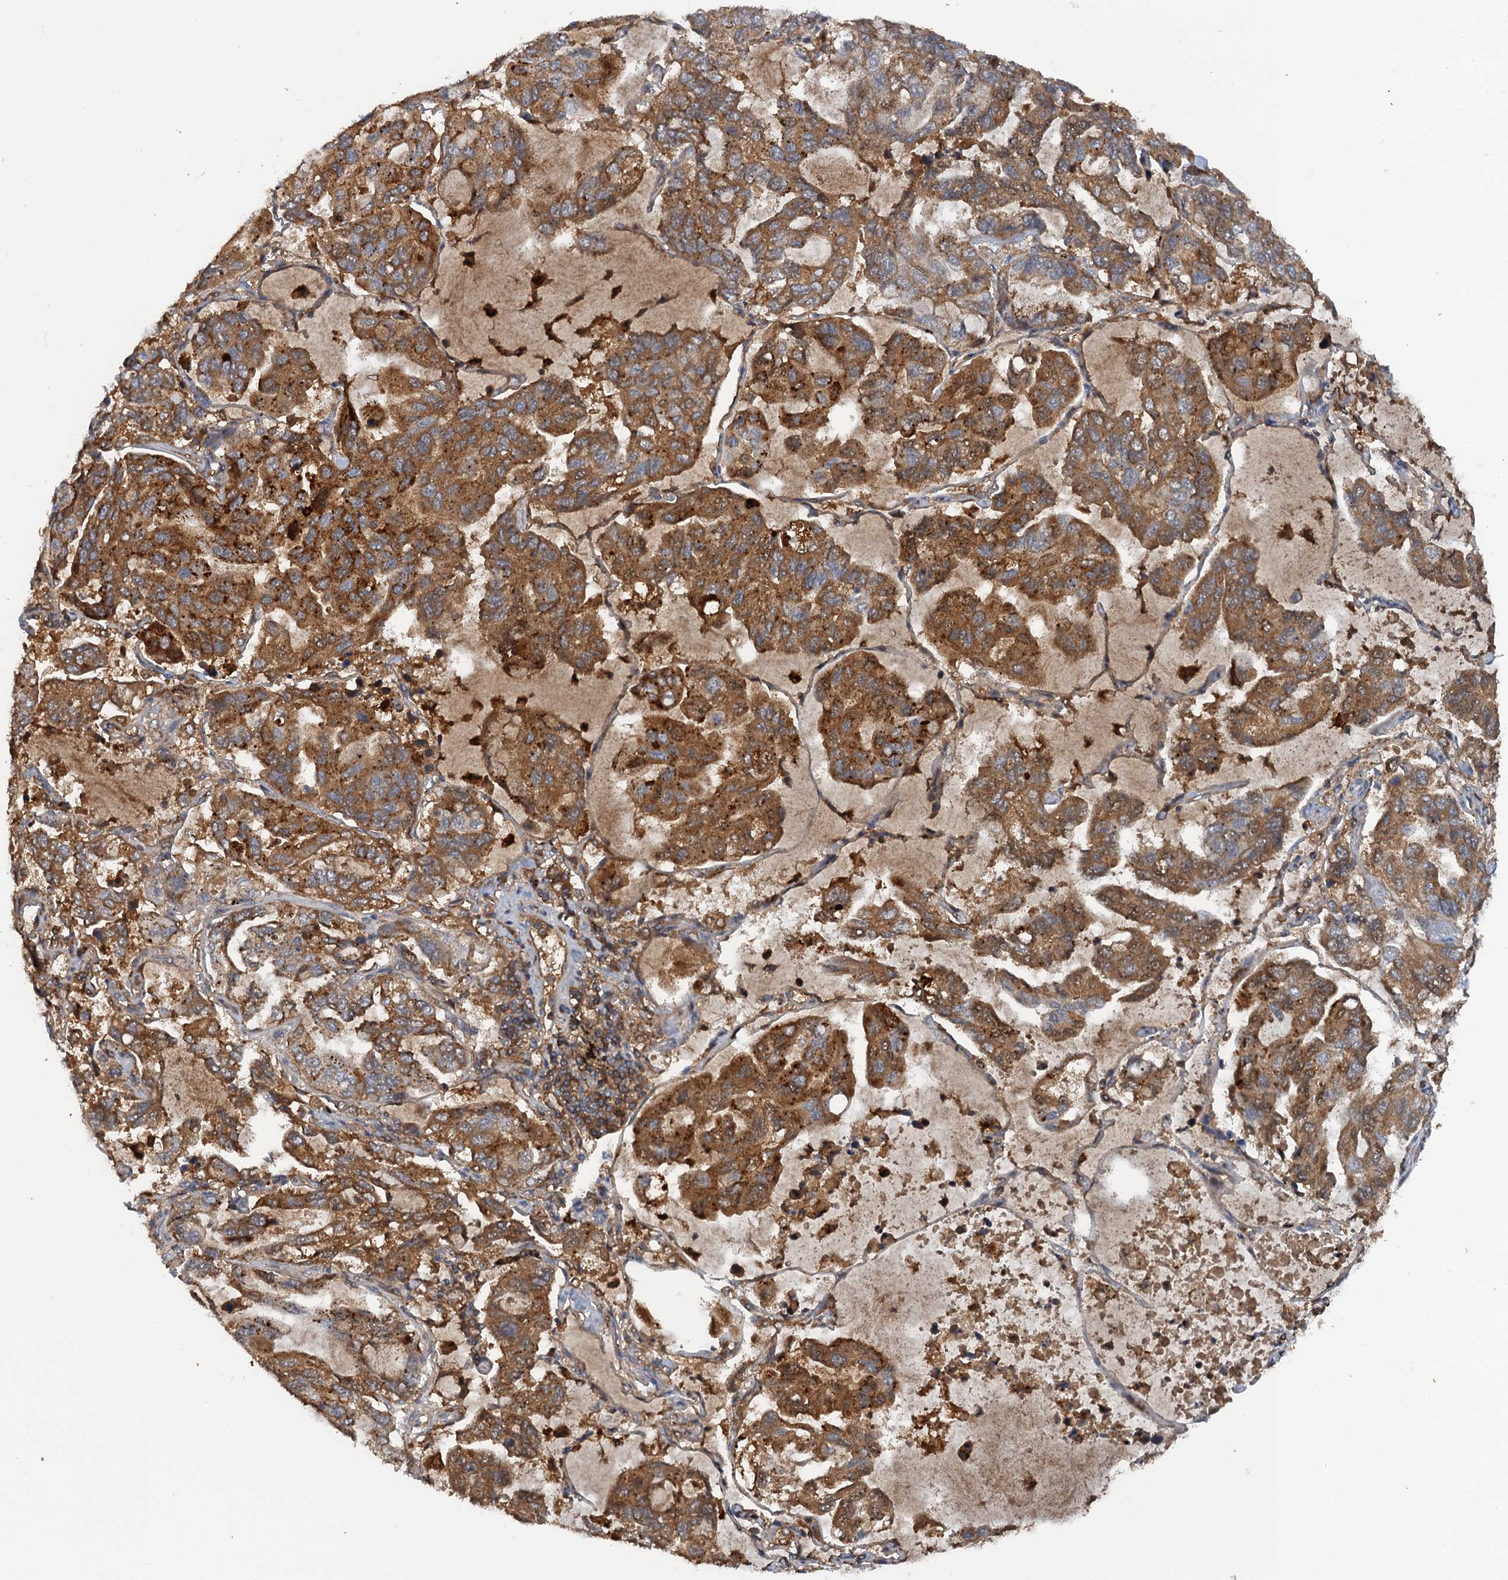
{"staining": {"intensity": "moderate", "quantity": ">75%", "location": "cytoplasmic/membranous"}, "tissue": "lung cancer", "cell_type": "Tumor cells", "image_type": "cancer", "snomed": [{"axis": "morphology", "description": "Adenocarcinoma, NOS"}, {"axis": "topography", "description": "Lung"}], "caption": "Adenocarcinoma (lung) stained with immunohistochemistry demonstrates moderate cytoplasmic/membranous expression in about >75% of tumor cells. (IHC, brightfield microscopy, high magnification).", "gene": "HAPLN3", "patient": {"sex": "male", "age": 64}}